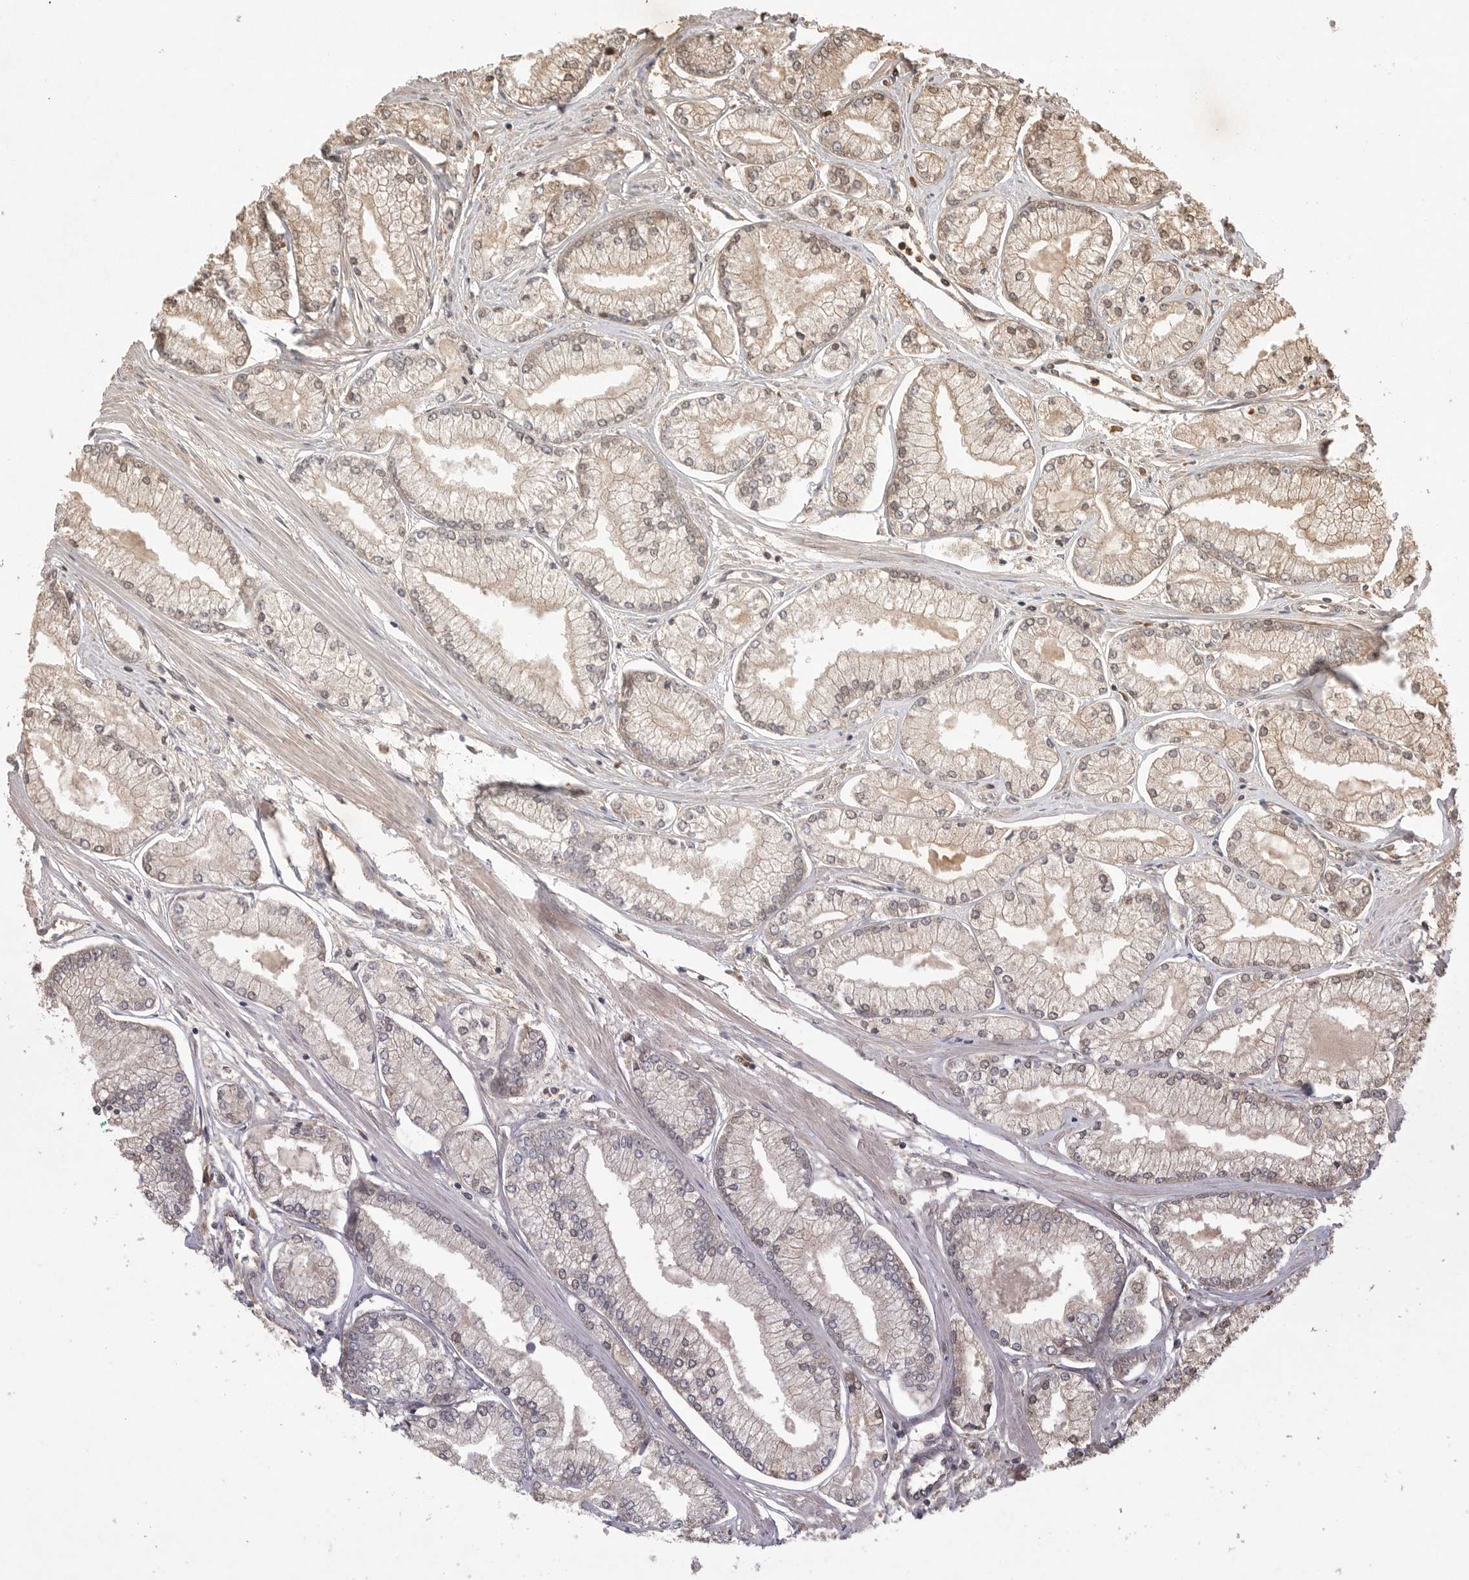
{"staining": {"intensity": "weak", "quantity": "25%-75%", "location": "cytoplasmic/membranous,nuclear"}, "tissue": "prostate cancer", "cell_type": "Tumor cells", "image_type": "cancer", "snomed": [{"axis": "morphology", "description": "Adenocarcinoma, Low grade"}, {"axis": "topography", "description": "Prostate"}], "caption": "Brown immunohistochemical staining in human prostate cancer (low-grade adenocarcinoma) exhibits weak cytoplasmic/membranous and nuclear staining in approximately 25%-75% of tumor cells.", "gene": "PRMT3", "patient": {"sex": "male", "age": 52}}